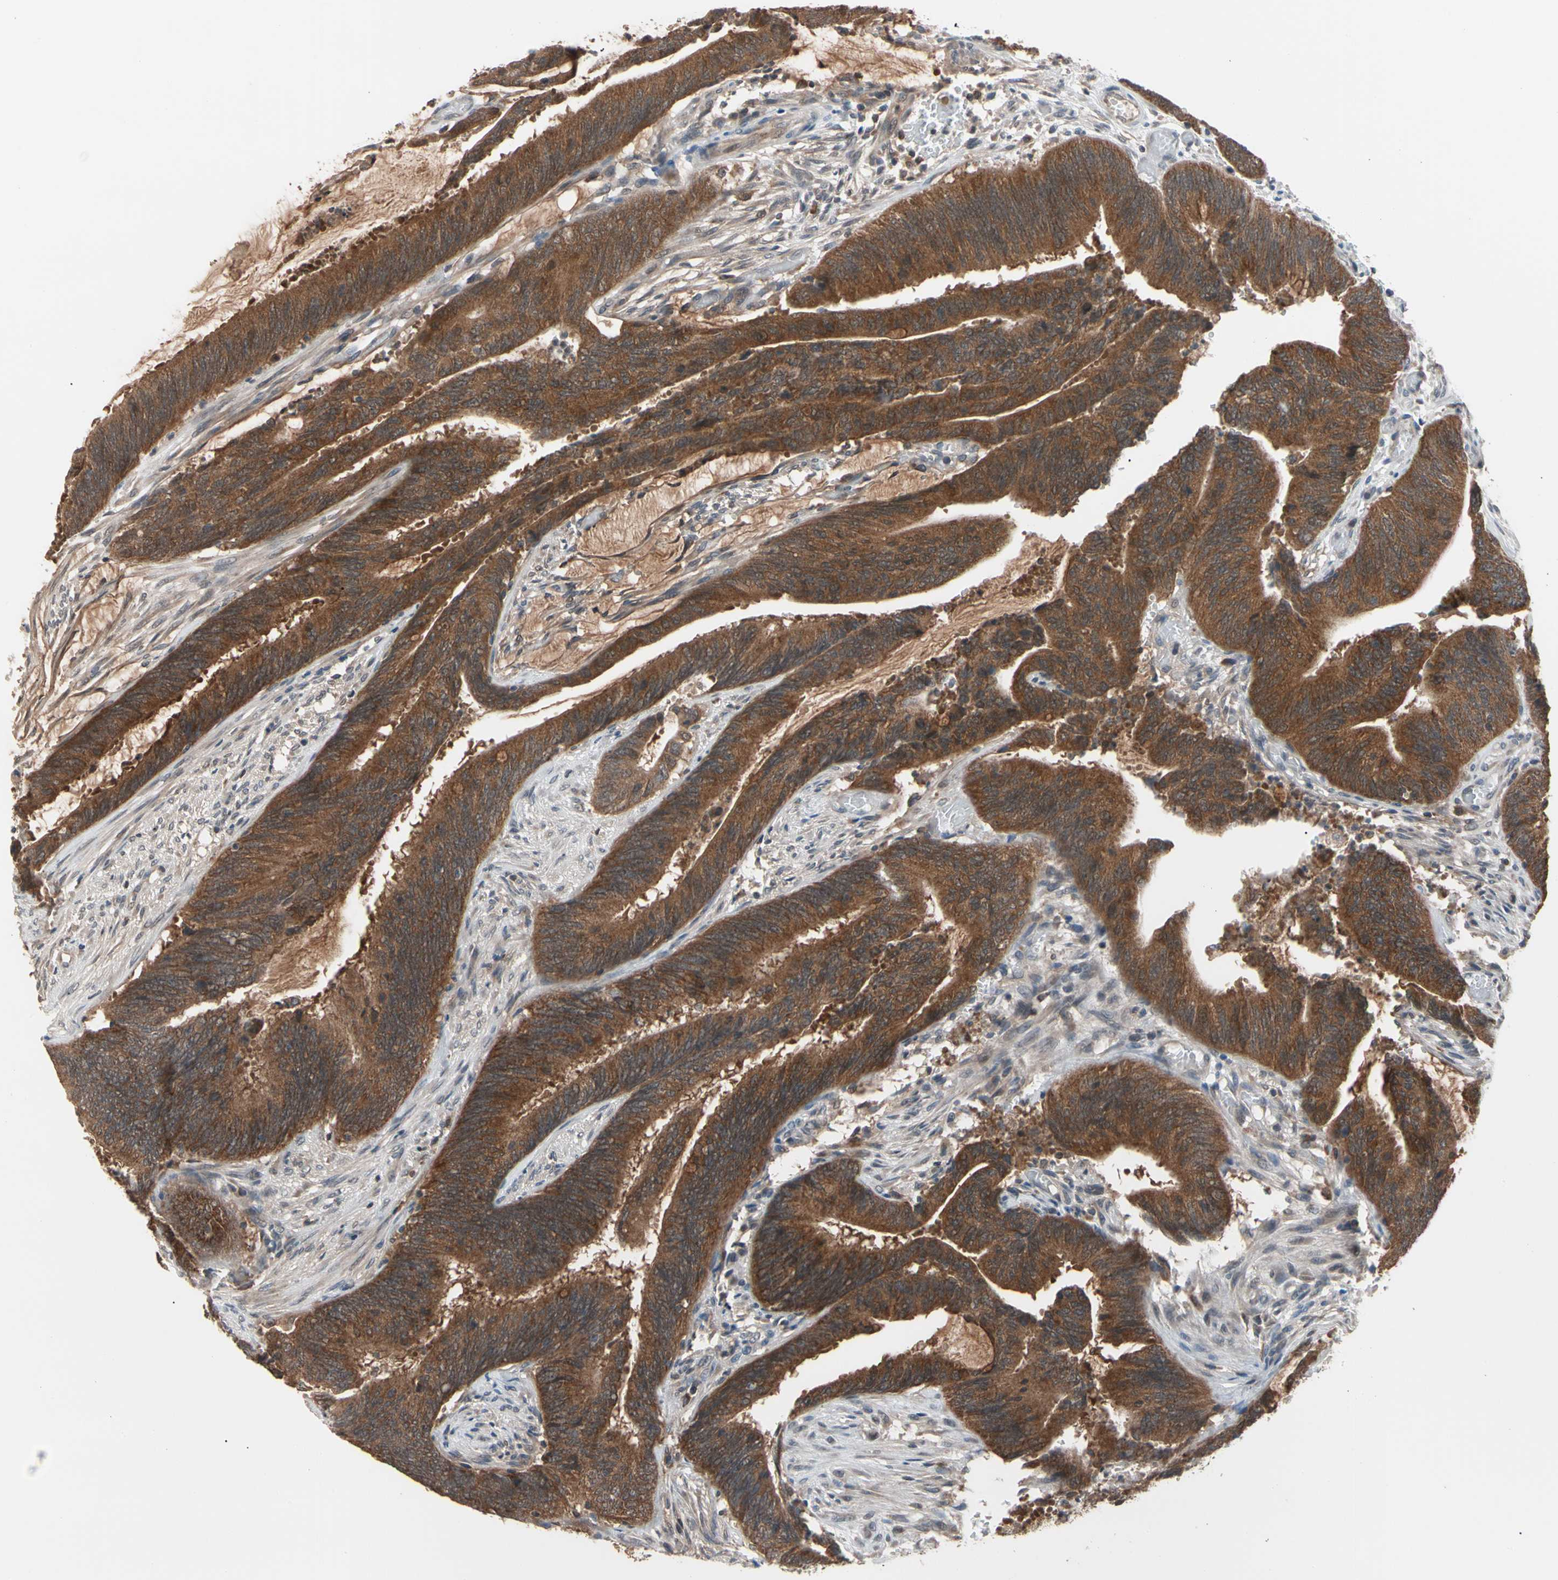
{"staining": {"intensity": "strong", "quantity": ">75%", "location": "cytoplasmic/membranous"}, "tissue": "colorectal cancer", "cell_type": "Tumor cells", "image_type": "cancer", "snomed": [{"axis": "morphology", "description": "Adenocarcinoma, NOS"}, {"axis": "topography", "description": "Rectum"}], "caption": "IHC histopathology image of colorectal cancer stained for a protein (brown), which exhibits high levels of strong cytoplasmic/membranous staining in approximately >75% of tumor cells.", "gene": "MTHFS", "patient": {"sex": "female", "age": 66}}